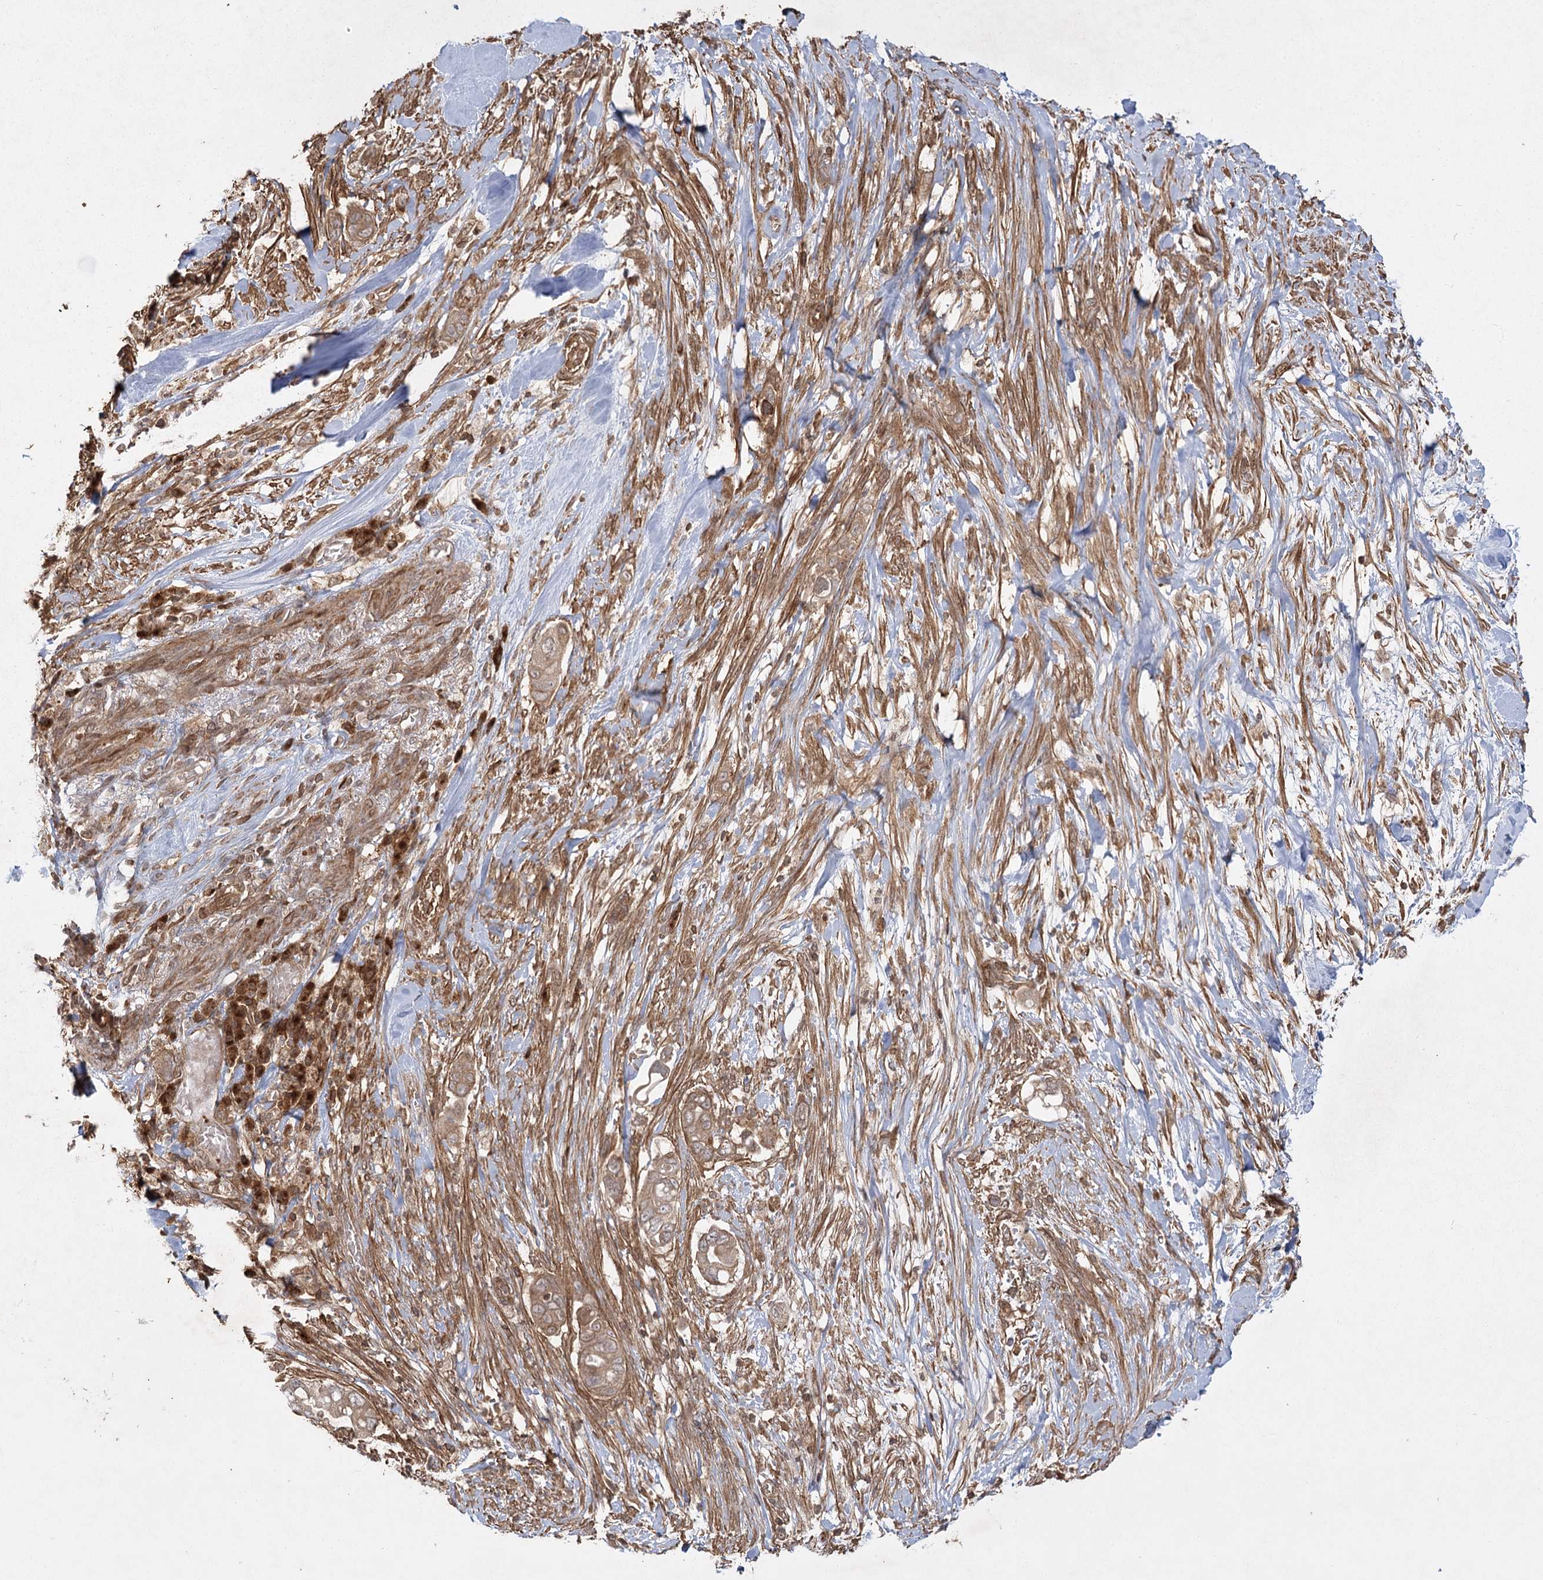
{"staining": {"intensity": "weak", "quantity": ">75%", "location": "cytoplasmic/membranous"}, "tissue": "pancreatic cancer", "cell_type": "Tumor cells", "image_type": "cancer", "snomed": [{"axis": "morphology", "description": "Adenocarcinoma, NOS"}, {"axis": "topography", "description": "Pancreas"}], "caption": "Immunohistochemistry (IHC) (DAB (3,3'-diaminobenzidine)) staining of pancreatic adenocarcinoma reveals weak cytoplasmic/membranous protein staining in approximately >75% of tumor cells. (Brightfield microscopy of DAB IHC at high magnification).", "gene": "MDFIC", "patient": {"sex": "male", "age": 68}}